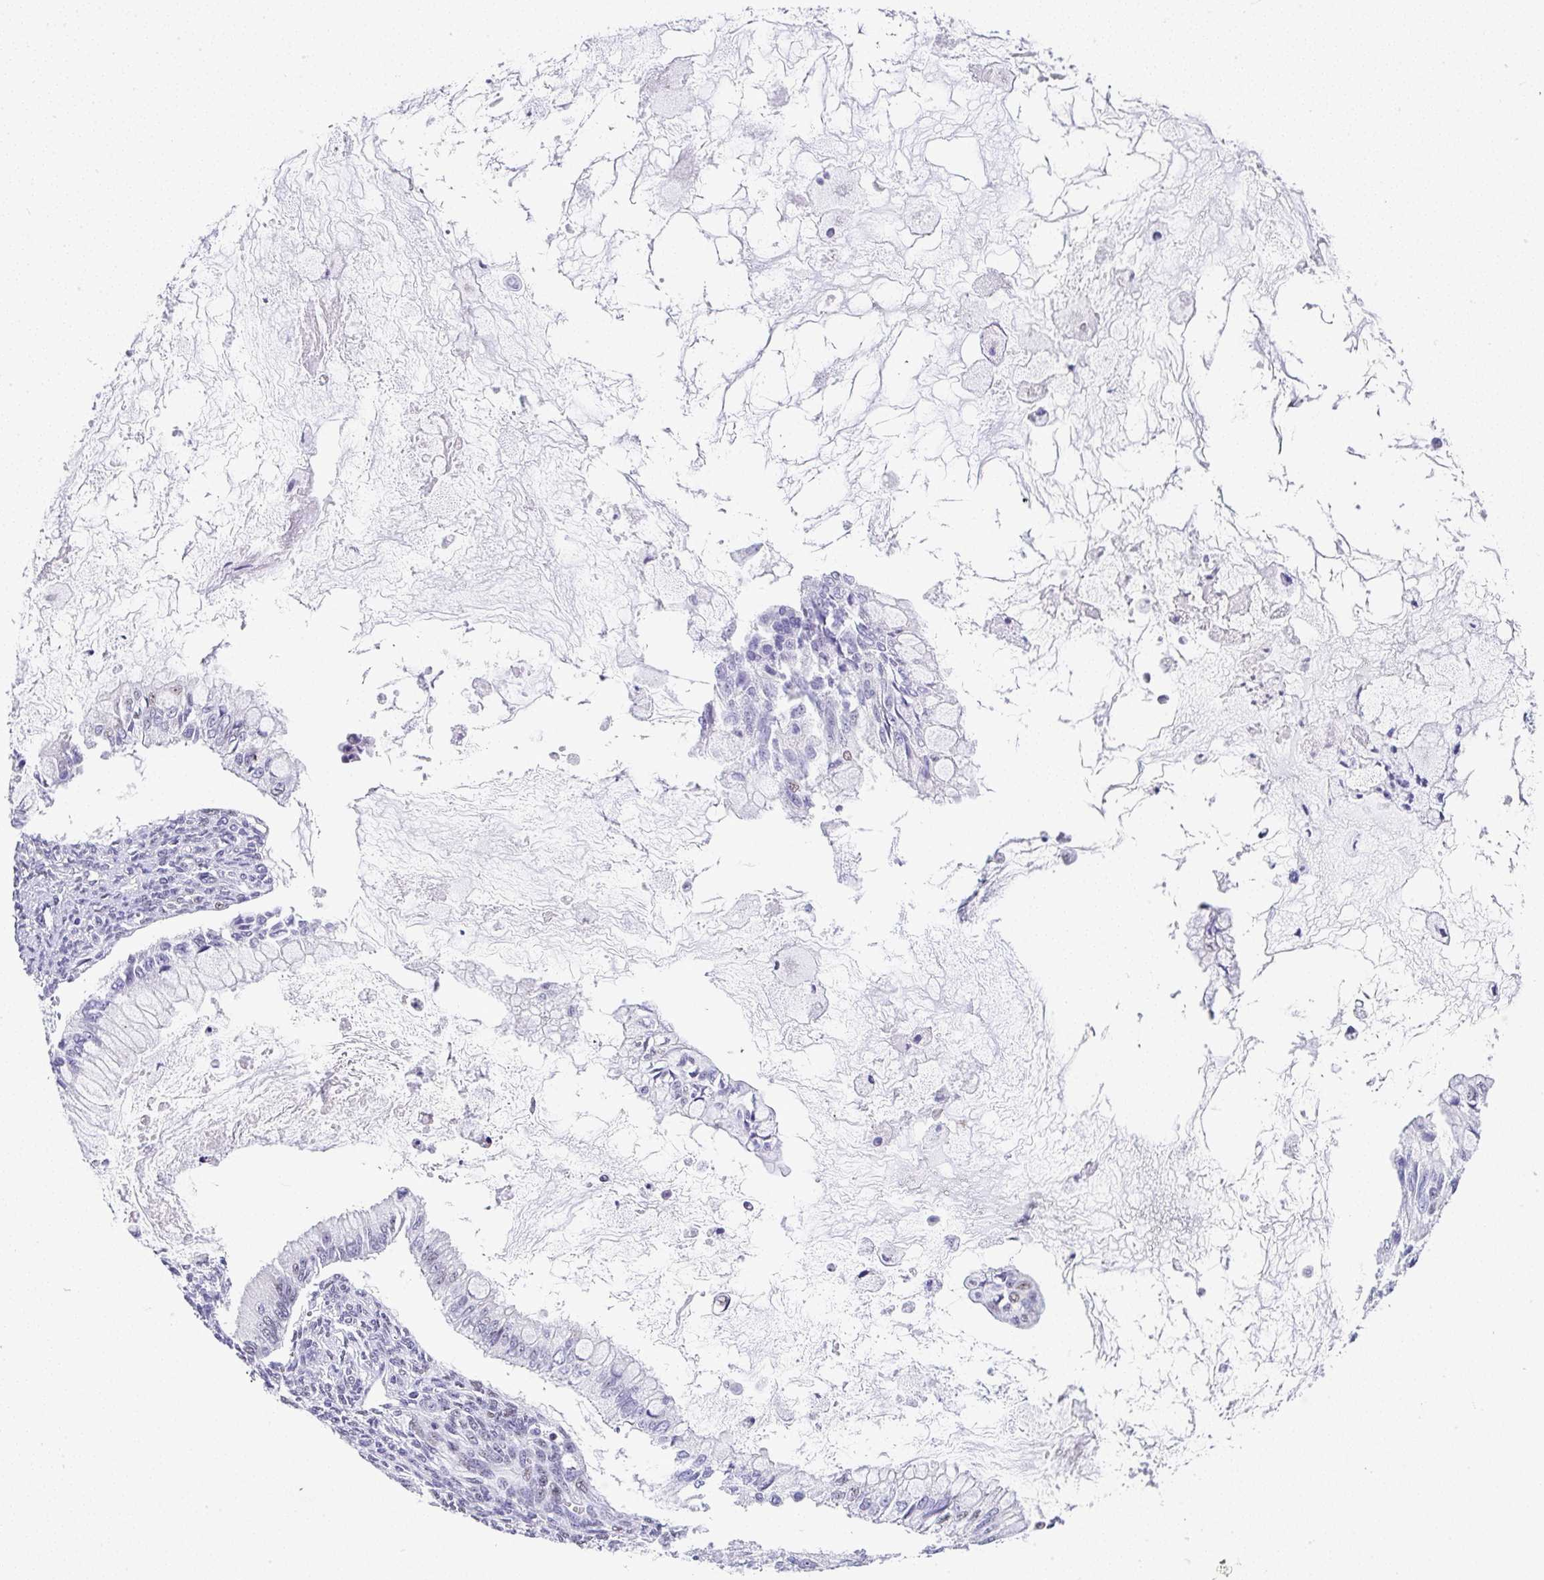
{"staining": {"intensity": "negative", "quantity": "none", "location": "none"}, "tissue": "ovarian cancer", "cell_type": "Tumor cells", "image_type": "cancer", "snomed": [{"axis": "morphology", "description": "Cystadenocarcinoma, mucinous, NOS"}, {"axis": "topography", "description": "Ovary"}], "caption": "Tumor cells show no significant protein expression in ovarian cancer.", "gene": "NR1D2", "patient": {"sex": "female", "age": 34}}